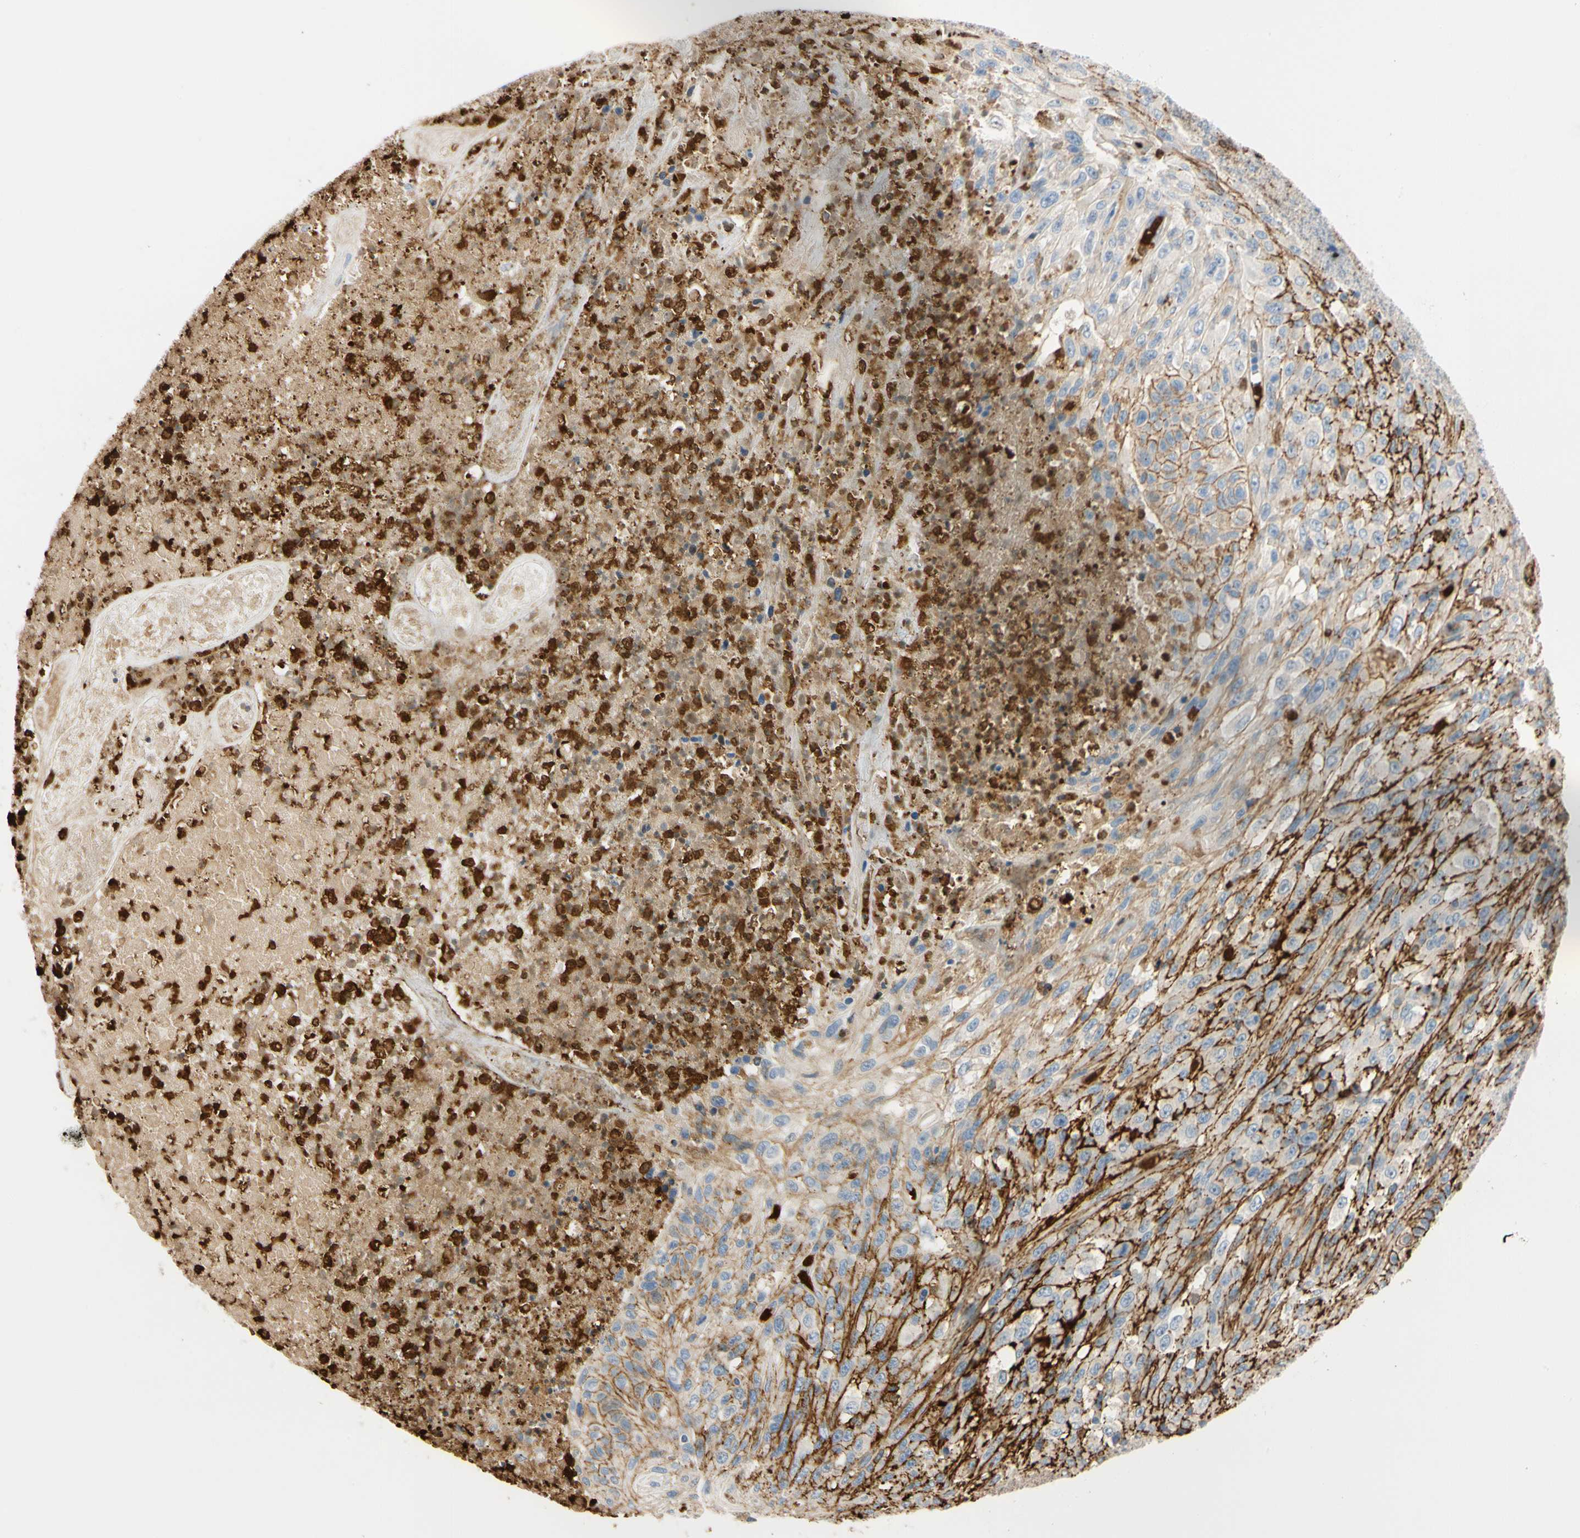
{"staining": {"intensity": "strong", "quantity": "25%-75%", "location": "cytoplasmic/membranous"}, "tissue": "urothelial cancer", "cell_type": "Tumor cells", "image_type": "cancer", "snomed": [{"axis": "morphology", "description": "Urothelial carcinoma, High grade"}, {"axis": "topography", "description": "Urinary bladder"}], "caption": "This is an image of immunohistochemistry staining of urothelial cancer, which shows strong staining in the cytoplasmic/membranous of tumor cells.", "gene": "TRAF5", "patient": {"sex": "male", "age": 66}}